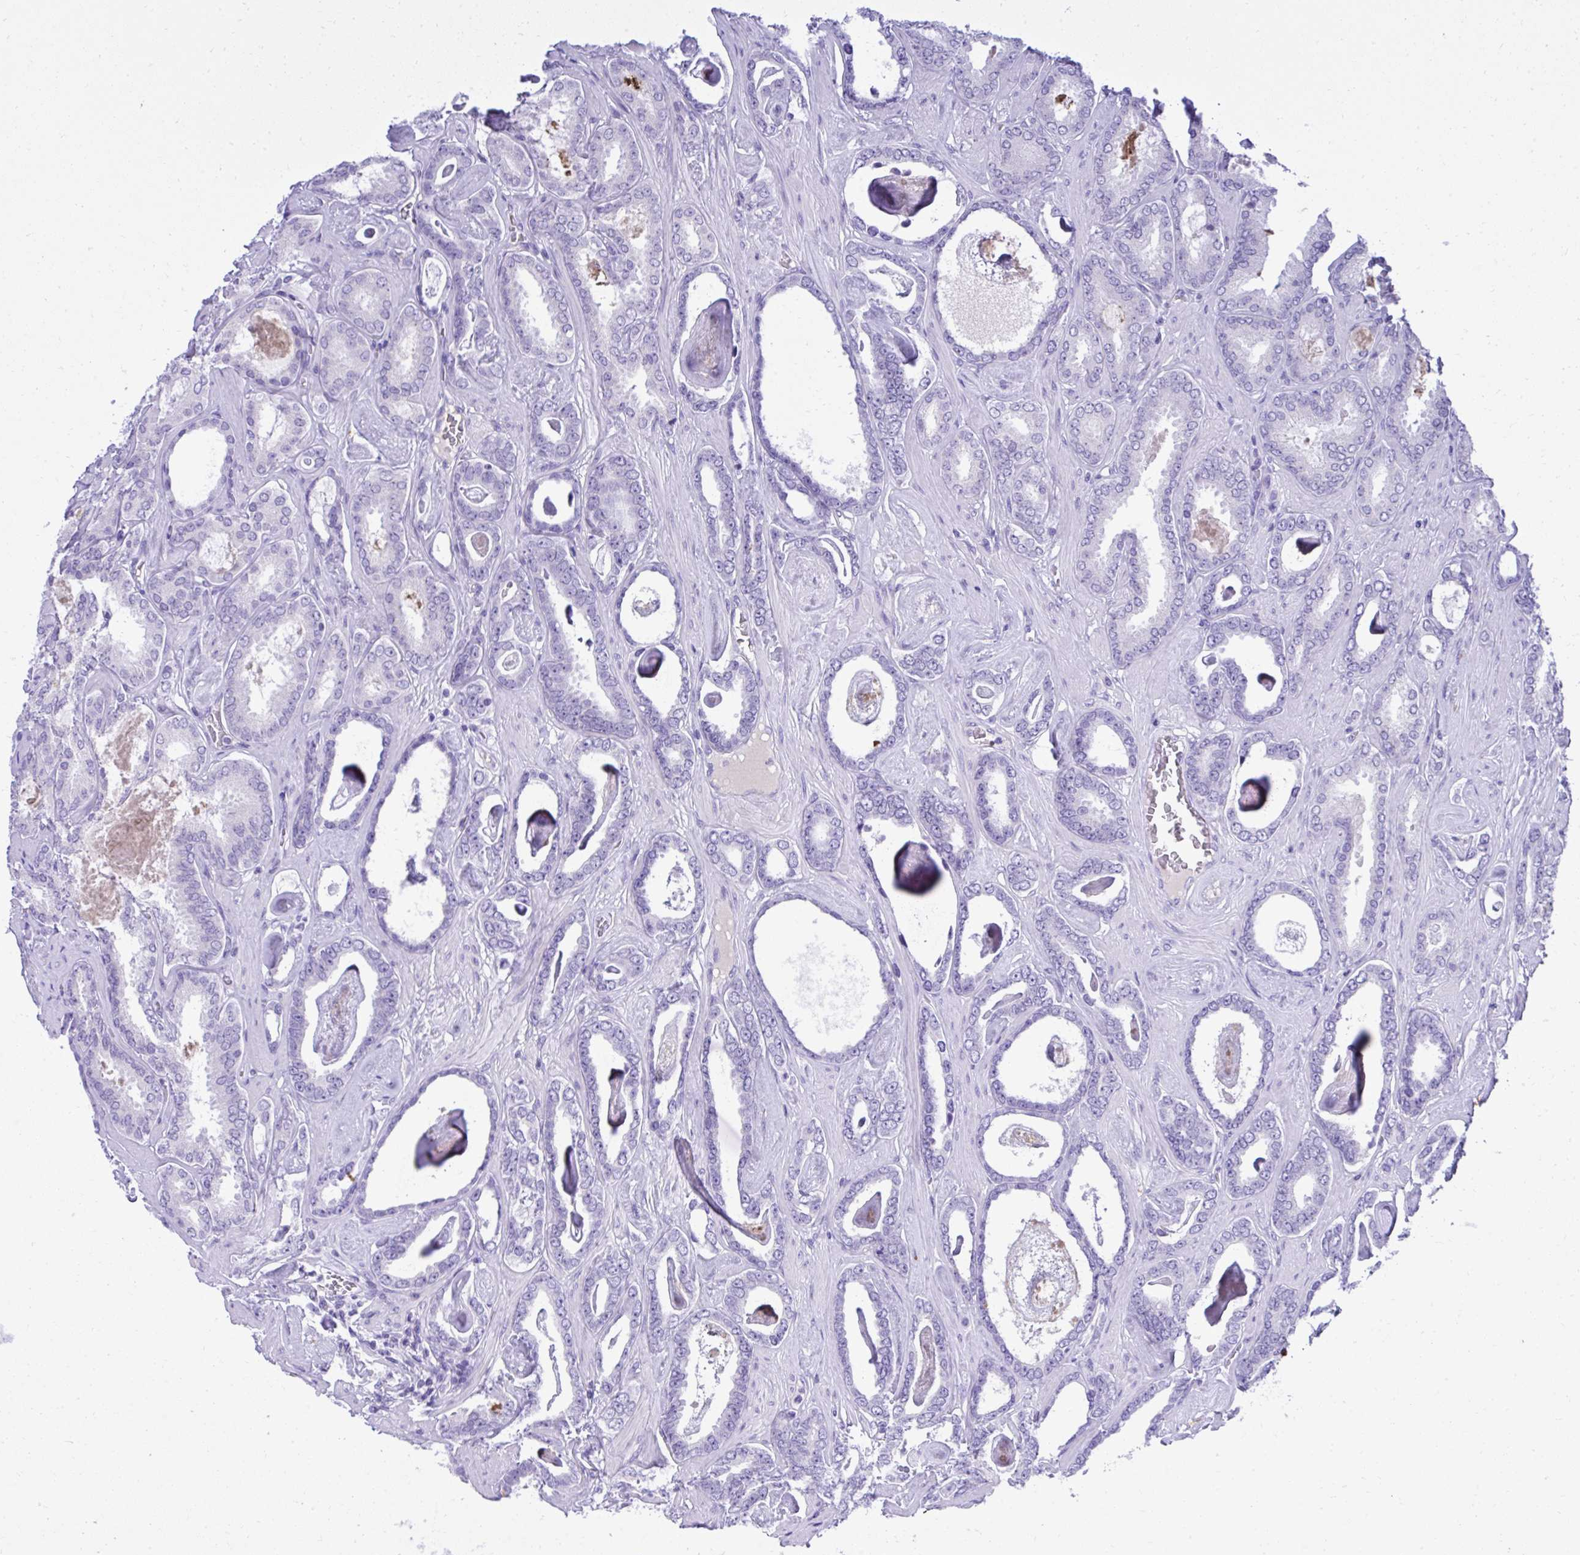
{"staining": {"intensity": "negative", "quantity": "none", "location": "none"}, "tissue": "prostate cancer", "cell_type": "Tumor cells", "image_type": "cancer", "snomed": [{"axis": "morphology", "description": "Adenocarcinoma, High grade"}, {"axis": "topography", "description": "Prostate"}], "caption": "Immunohistochemistry (IHC) image of neoplastic tissue: human high-grade adenocarcinoma (prostate) stained with DAB reveals no significant protein positivity in tumor cells. Nuclei are stained in blue.", "gene": "ST6GALNAC3", "patient": {"sex": "male", "age": 63}}